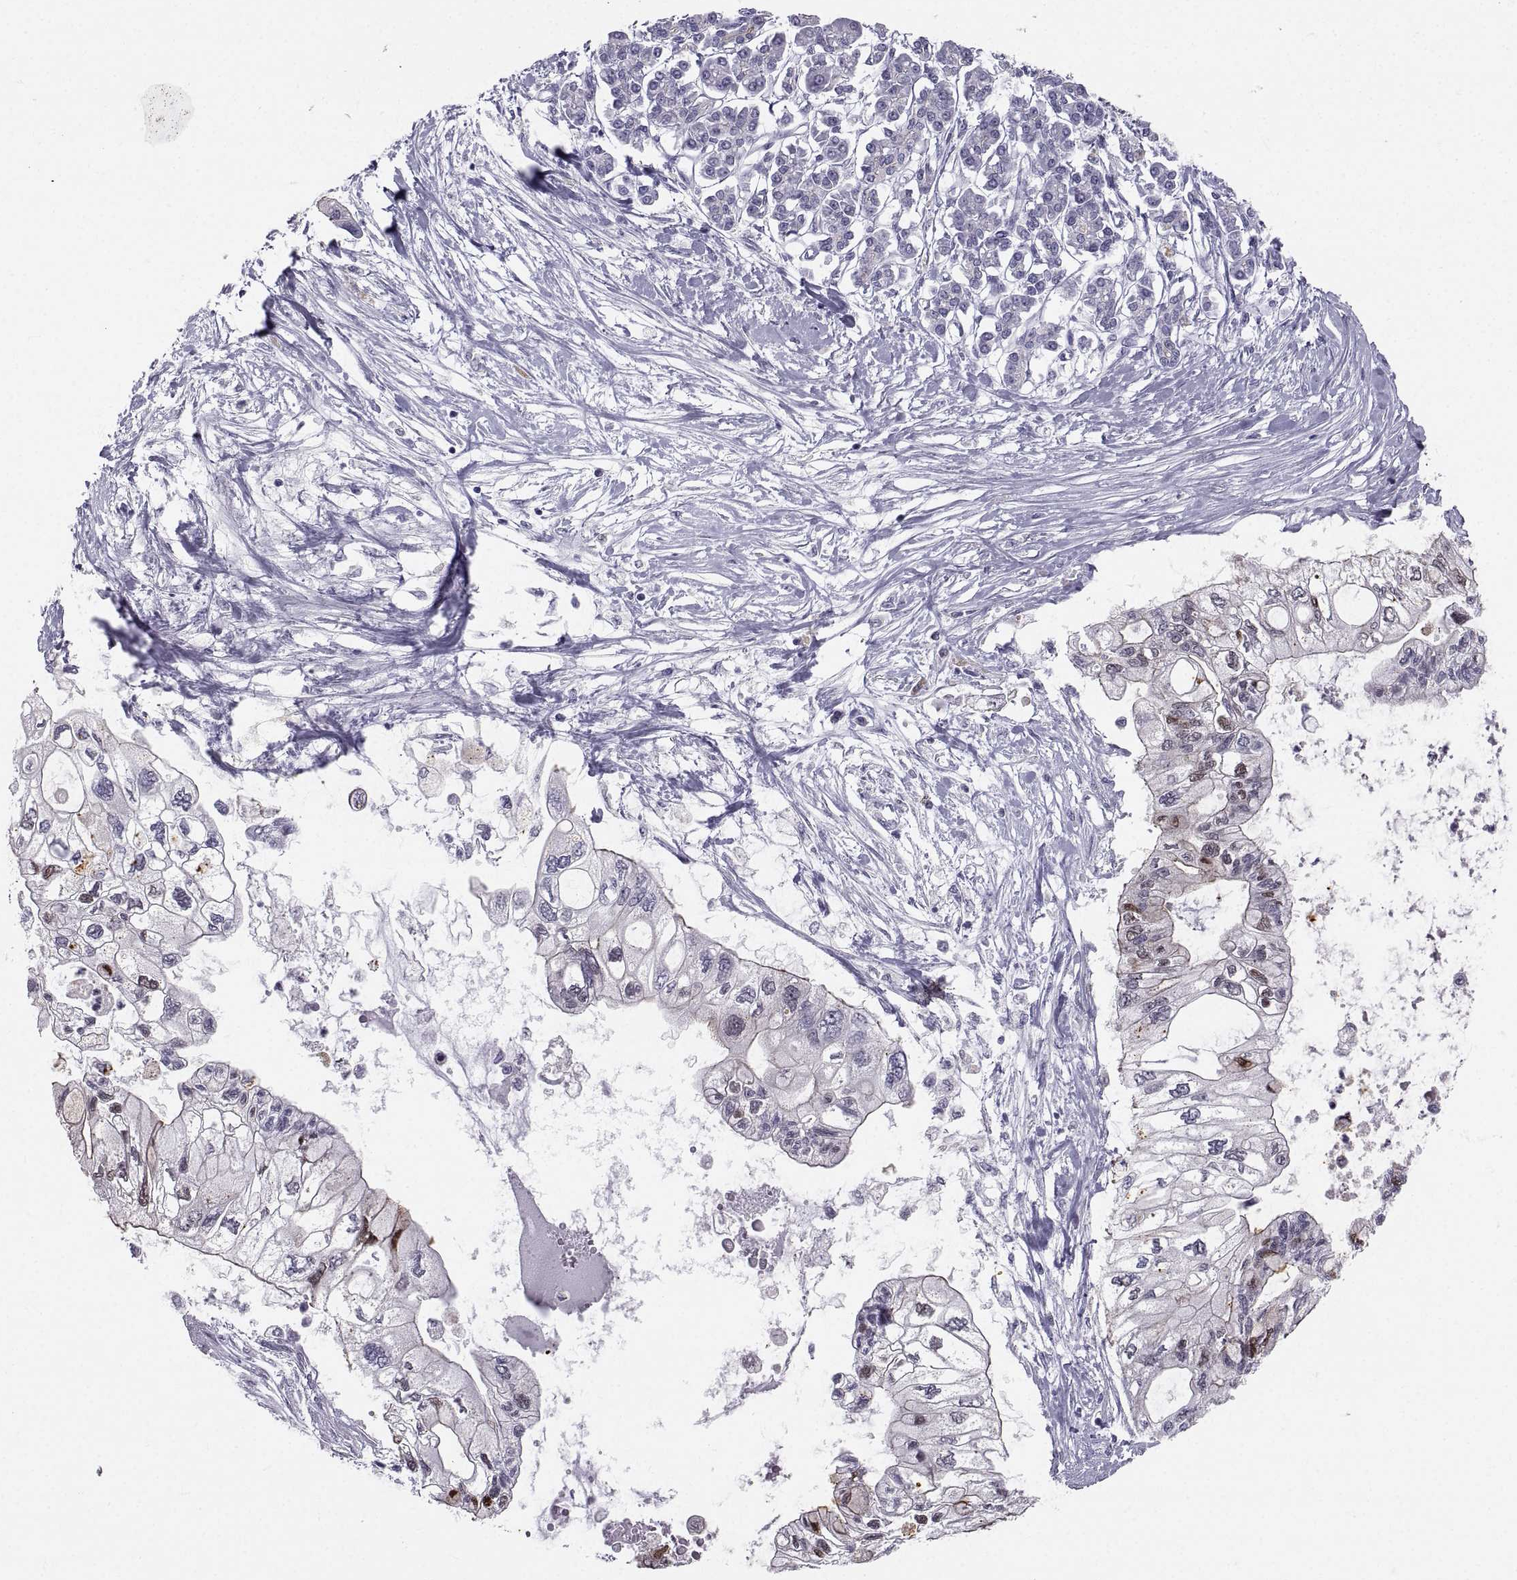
{"staining": {"intensity": "weak", "quantity": "<25%", "location": "cytoplasmic/membranous"}, "tissue": "pancreatic cancer", "cell_type": "Tumor cells", "image_type": "cancer", "snomed": [{"axis": "morphology", "description": "Adenocarcinoma, NOS"}, {"axis": "topography", "description": "Pancreas"}], "caption": "Tumor cells are negative for brown protein staining in pancreatic cancer (adenocarcinoma).", "gene": "ZNF185", "patient": {"sex": "female", "age": 77}}